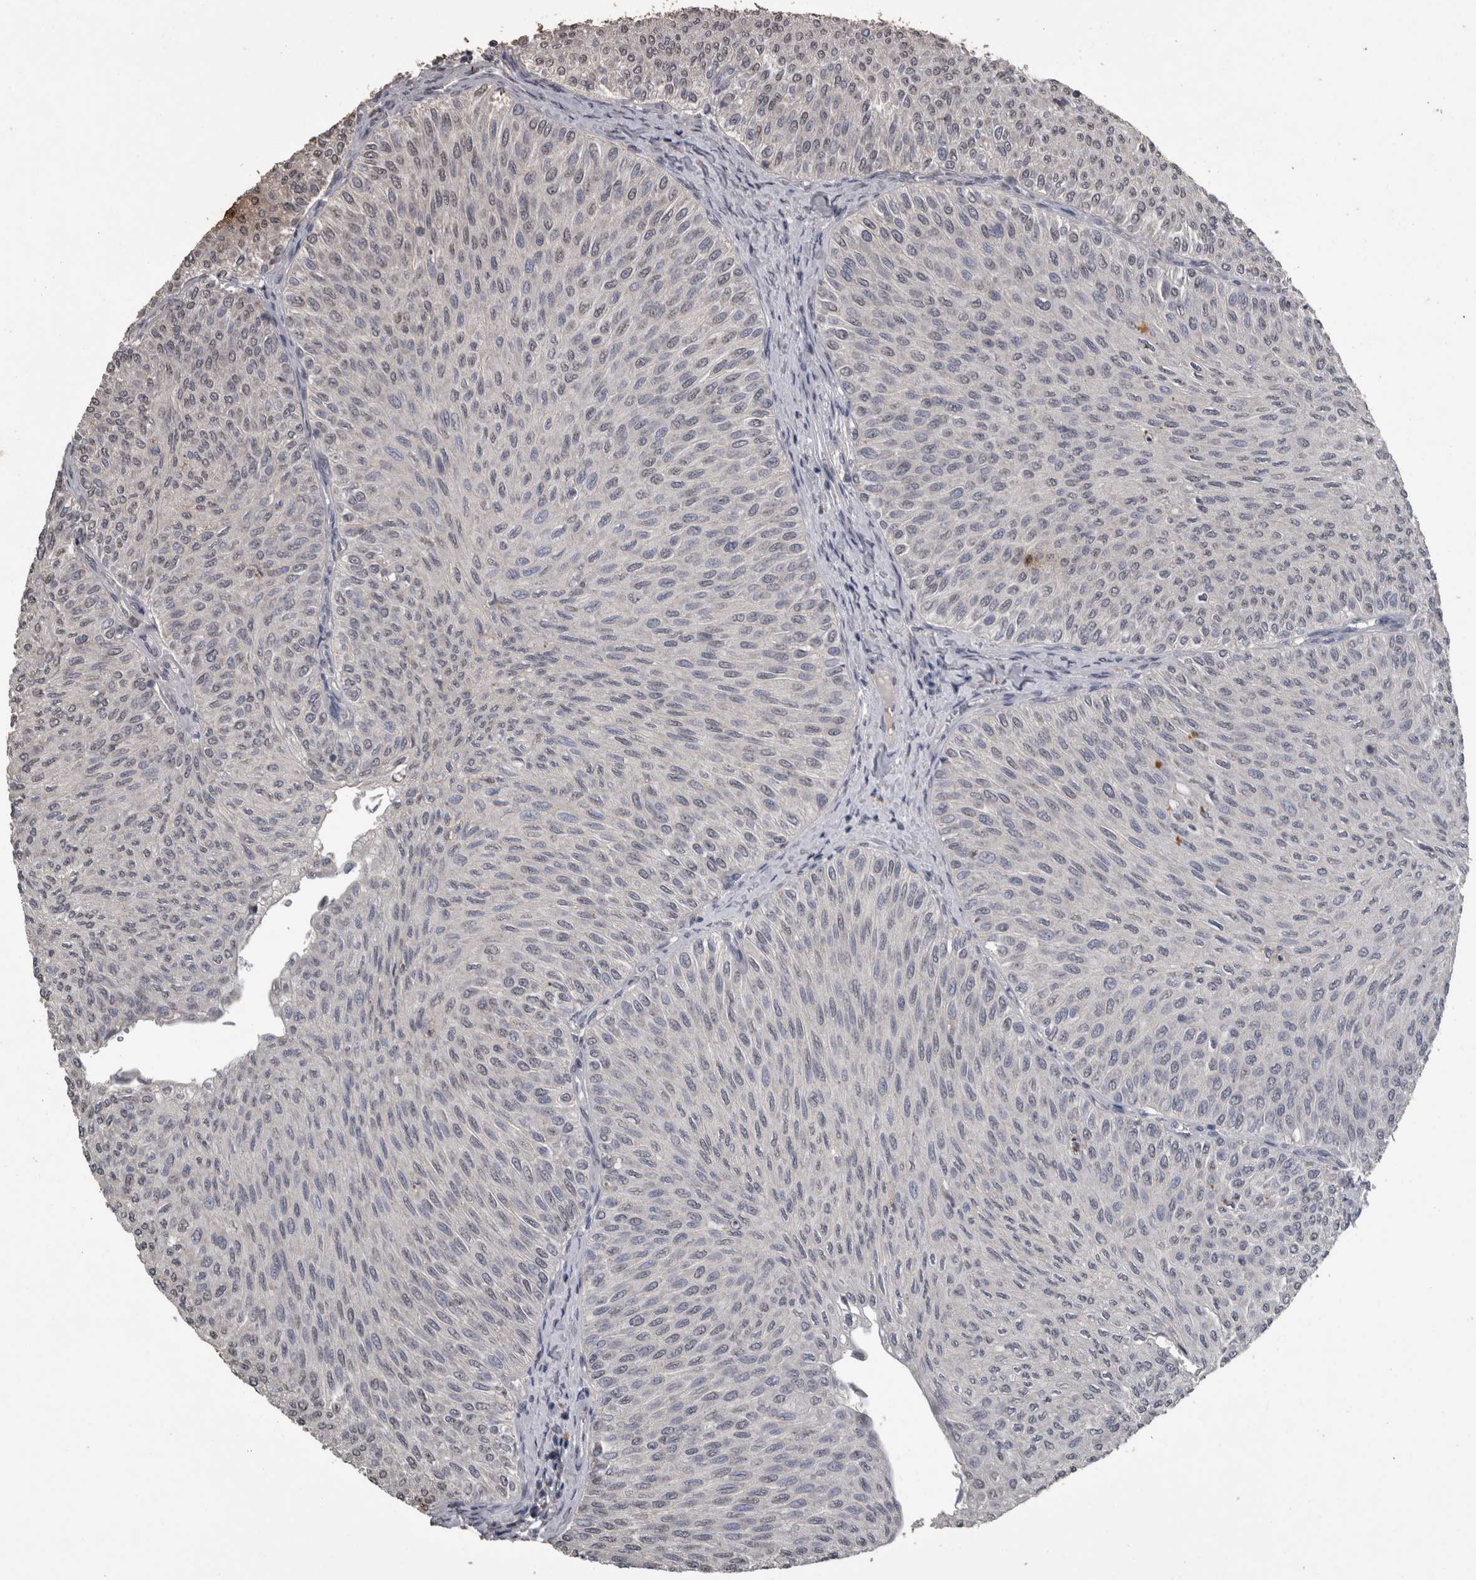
{"staining": {"intensity": "negative", "quantity": "none", "location": "none"}, "tissue": "urothelial cancer", "cell_type": "Tumor cells", "image_type": "cancer", "snomed": [{"axis": "morphology", "description": "Urothelial carcinoma, Low grade"}, {"axis": "topography", "description": "Urinary bladder"}], "caption": "A photomicrograph of urothelial cancer stained for a protein displays no brown staining in tumor cells.", "gene": "PIK3AP1", "patient": {"sex": "male", "age": 78}}